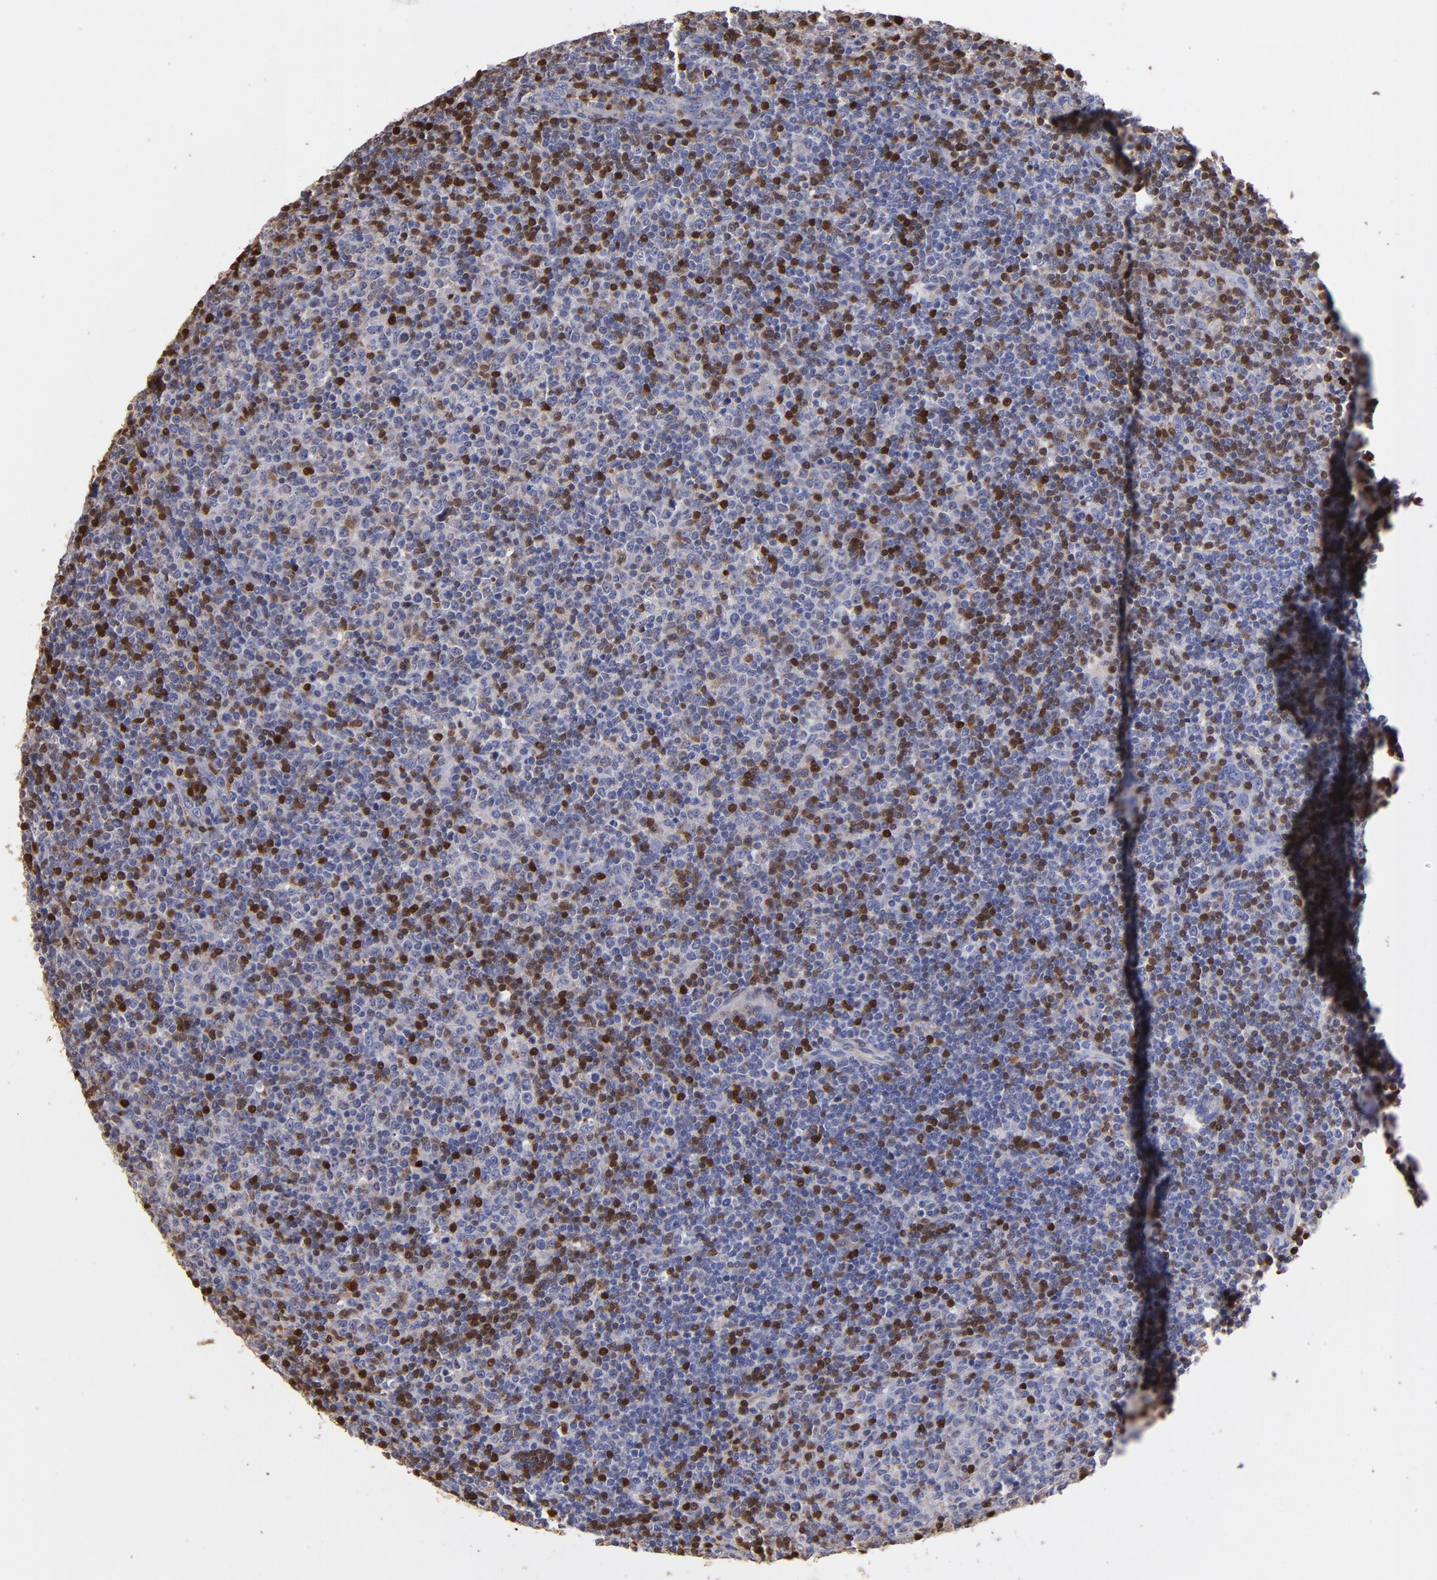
{"staining": {"intensity": "moderate", "quantity": "<25%", "location": "cytoplasmic/membranous,nuclear"}, "tissue": "lymphoma", "cell_type": "Tumor cells", "image_type": "cancer", "snomed": [{"axis": "morphology", "description": "Malignant lymphoma, non-Hodgkin's type, Low grade"}, {"axis": "topography", "description": "Lymph node"}], "caption": "A brown stain labels moderate cytoplasmic/membranous and nuclear positivity of a protein in human lymphoma tumor cells.", "gene": "S100A4", "patient": {"sex": "male", "age": 70}}